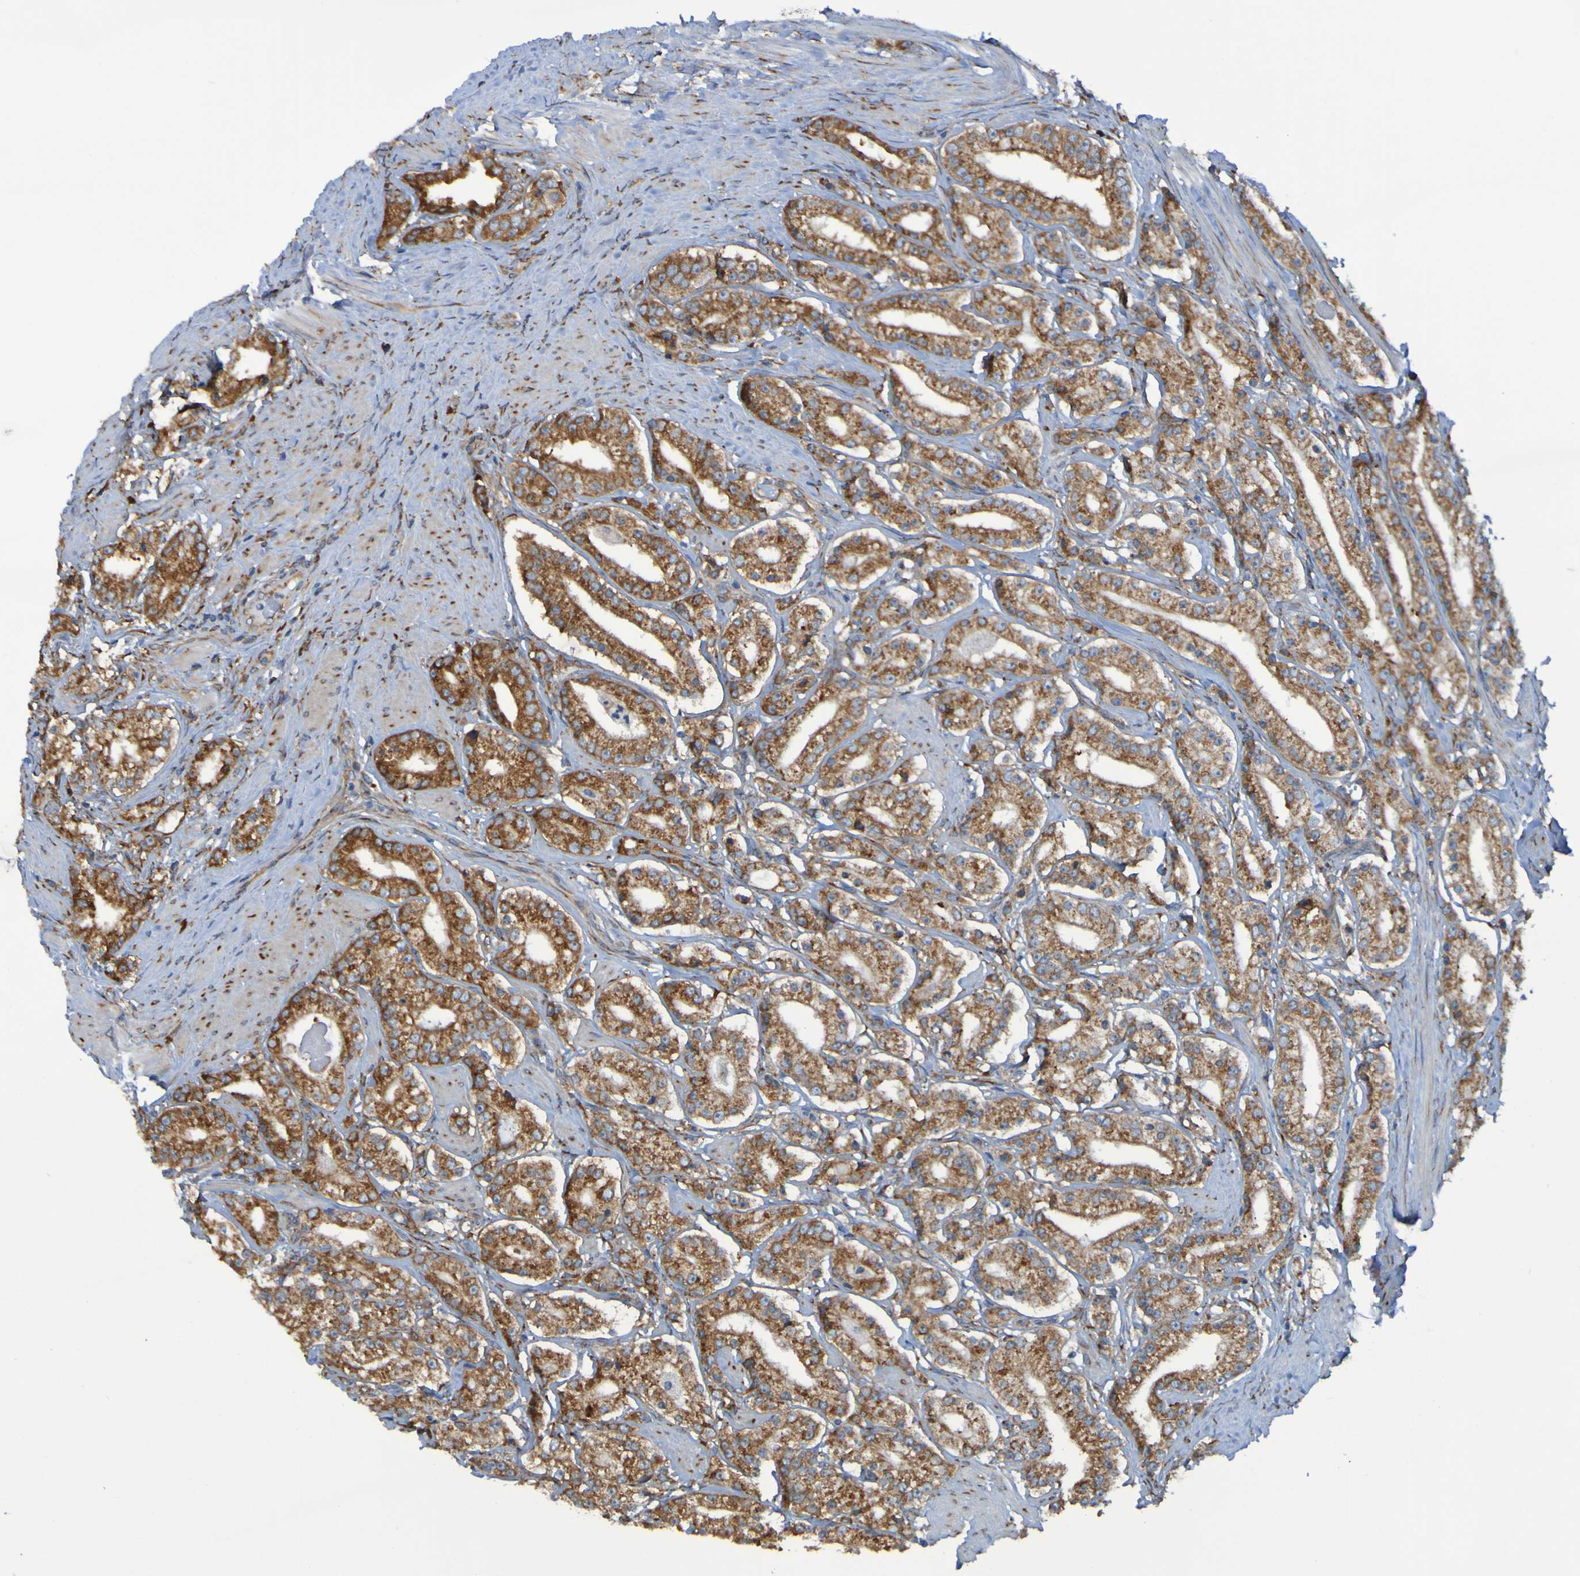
{"staining": {"intensity": "moderate", "quantity": ">75%", "location": "cytoplasmic/membranous"}, "tissue": "prostate cancer", "cell_type": "Tumor cells", "image_type": "cancer", "snomed": [{"axis": "morphology", "description": "Adenocarcinoma, Low grade"}, {"axis": "topography", "description": "Prostate"}], "caption": "Prostate adenocarcinoma (low-grade) stained with immunohistochemistry demonstrates moderate cytoplasmic/membranous staining in approximately >75% of tumor cells.", "gene": "FKBP3", "patient": {"sex": "male", "age": 63}}